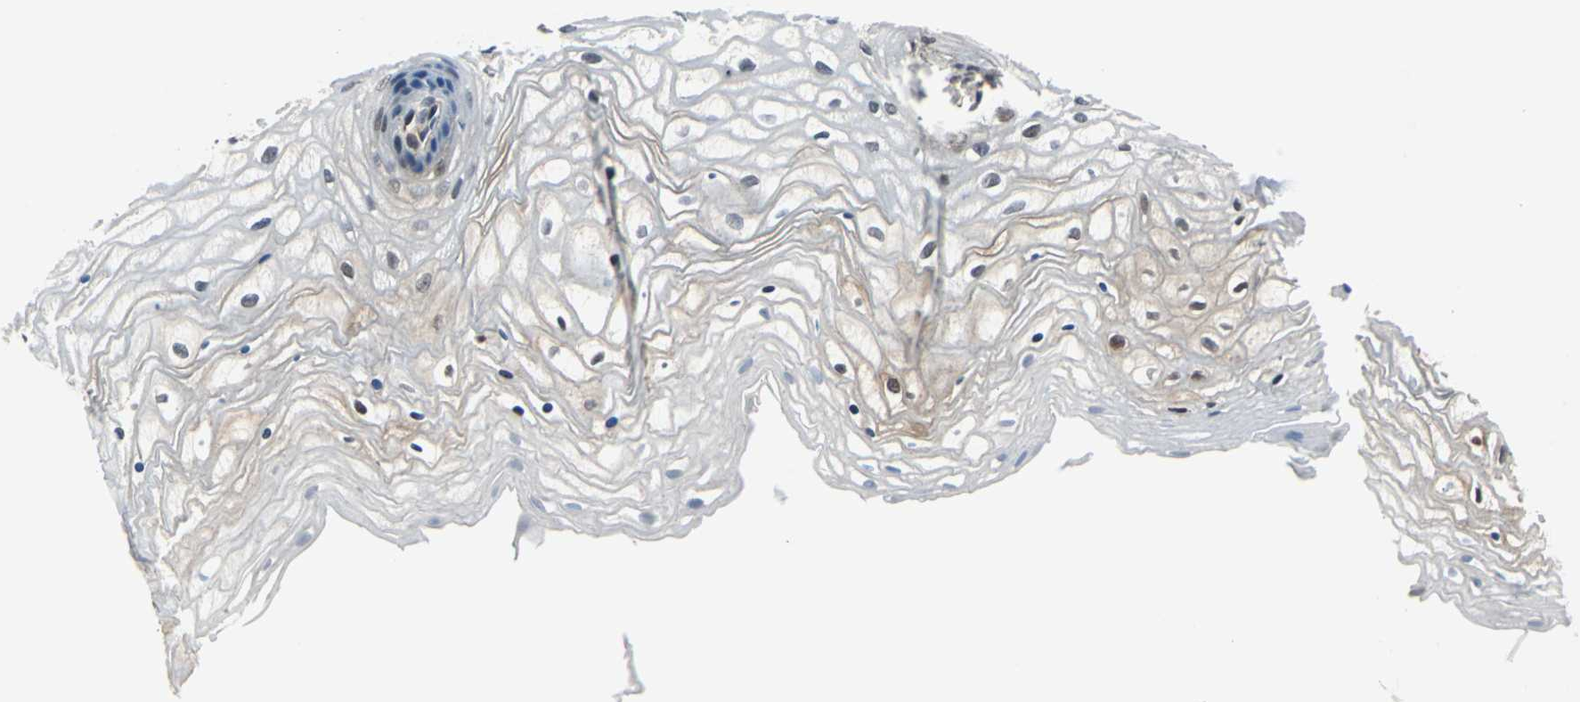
{"staining": {"intensity": "weak", "quantity": "25%-75%", "location": "cytoplasmic/membranous"}, "tissue": "vagina", "cell_type": "Squamous epithelial cells", "image_type": "normal", "snomed": [{"axis": "morphology", "description": "Normal tissue, NOS"}, {"axis": "topography", "description": "Vagina"}], "caption": "The histopathology image reveals a brown stain indicating the presence of a protein in the cytoplasmic/membranous of squamous epithelial cells in vagina. (DAB IHC with brightfield microscopy, high magnification).", "gene": "PSME1", "patient": {"sex": "female", "age": 34}}